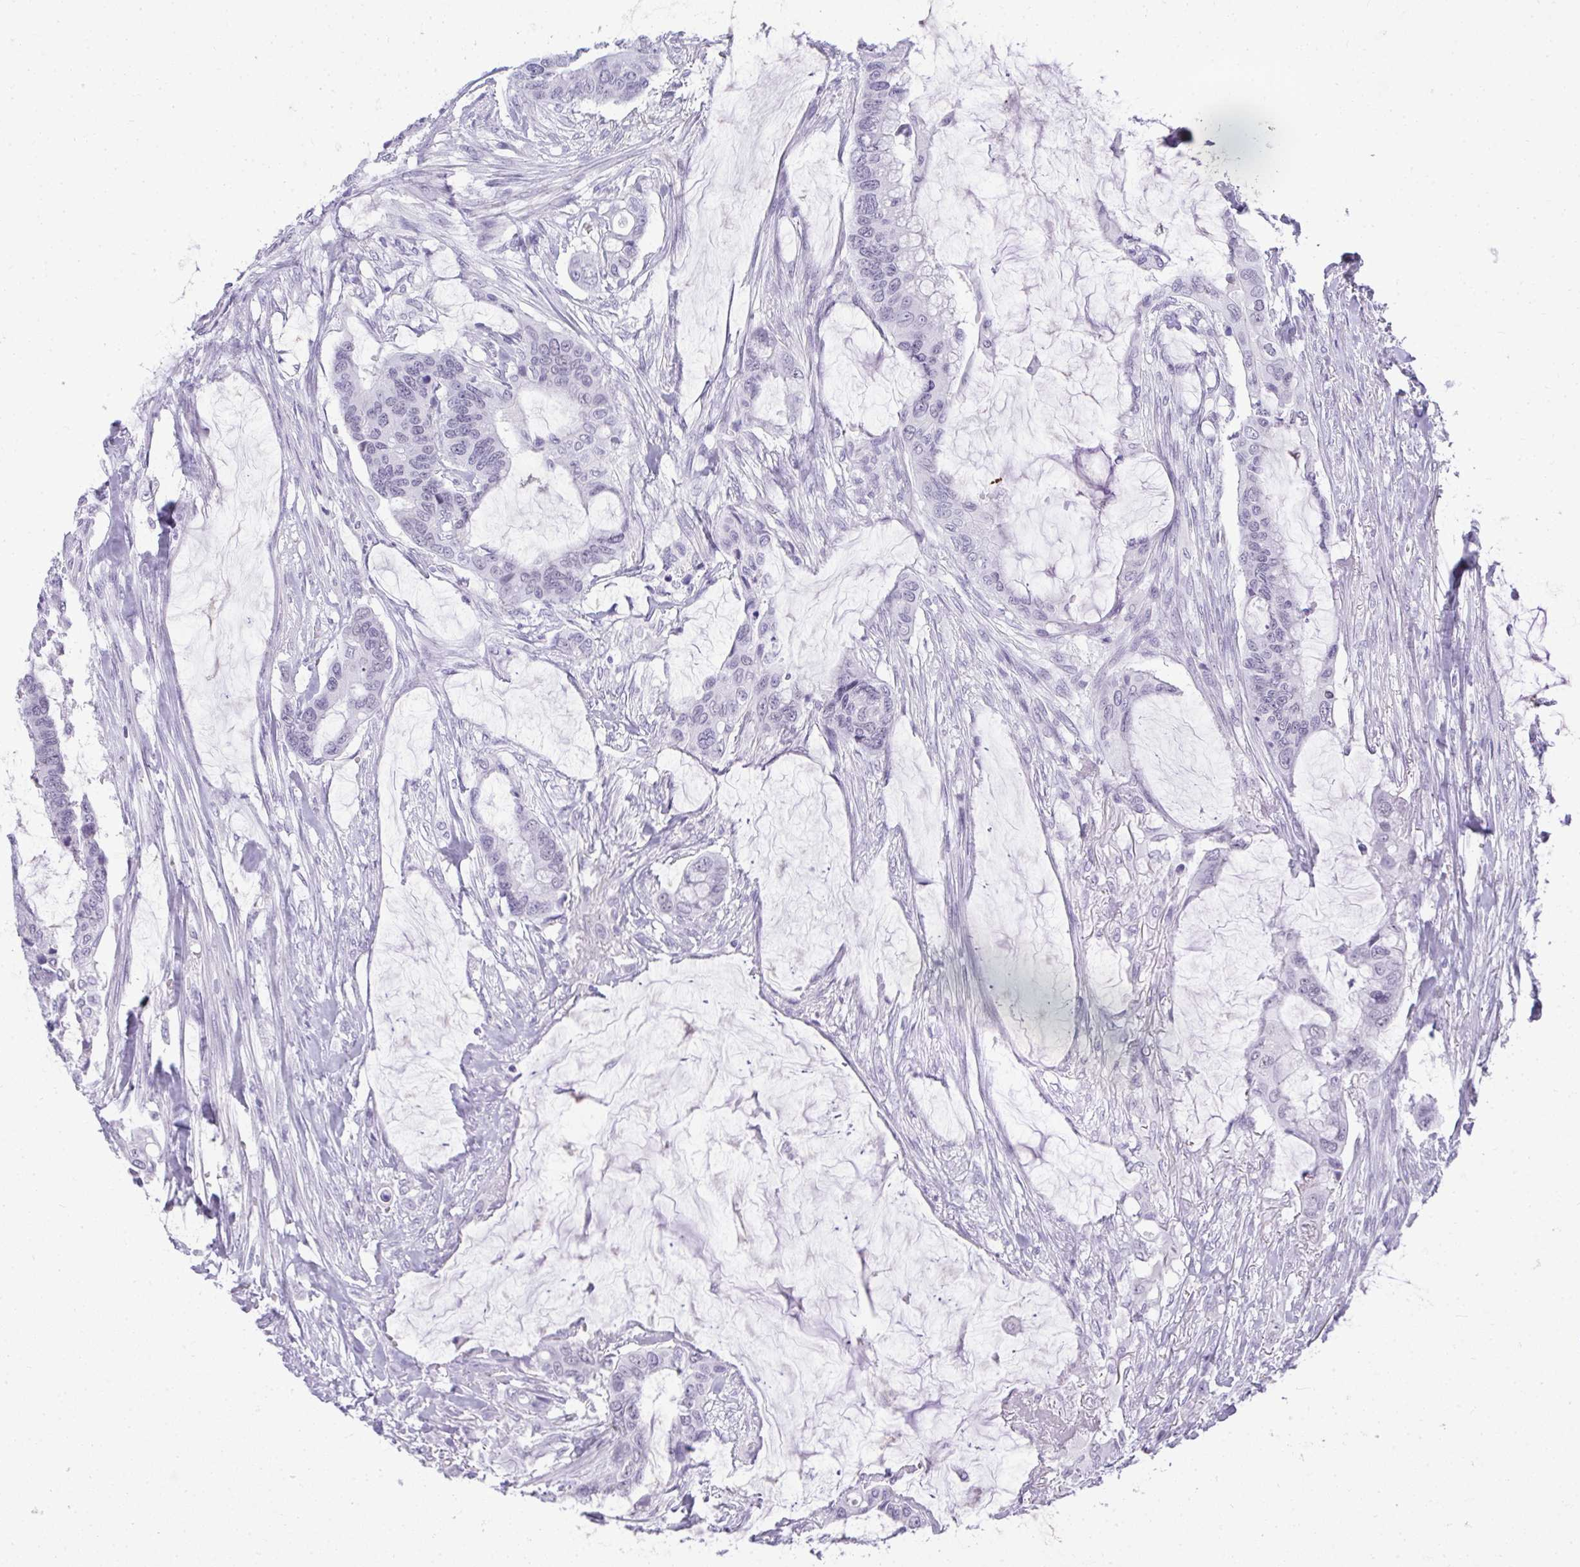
{"staining": {"intensity": "negative", "quantity": "none", "location": "none"}, "tissue": "colorectal cancer", "cell_type": "Tumor cells", "image_type": "cancer", "snomed": [{"axis": "morphology", "description": "Adenocarcinoma, NOS"}, {"axis": "topography", "description": "Rectum"}], "caption": "Immunohistochemical staining of colorectal adenocarcinoma exhibits no significant positivity in tumor cells. (Brightfield microscopy of DAB (3,3'-diaminobenzidine) IHC at high magnification).", "gene": "PLA2G1B", "patient": {"sex": "female", "age": 59}}